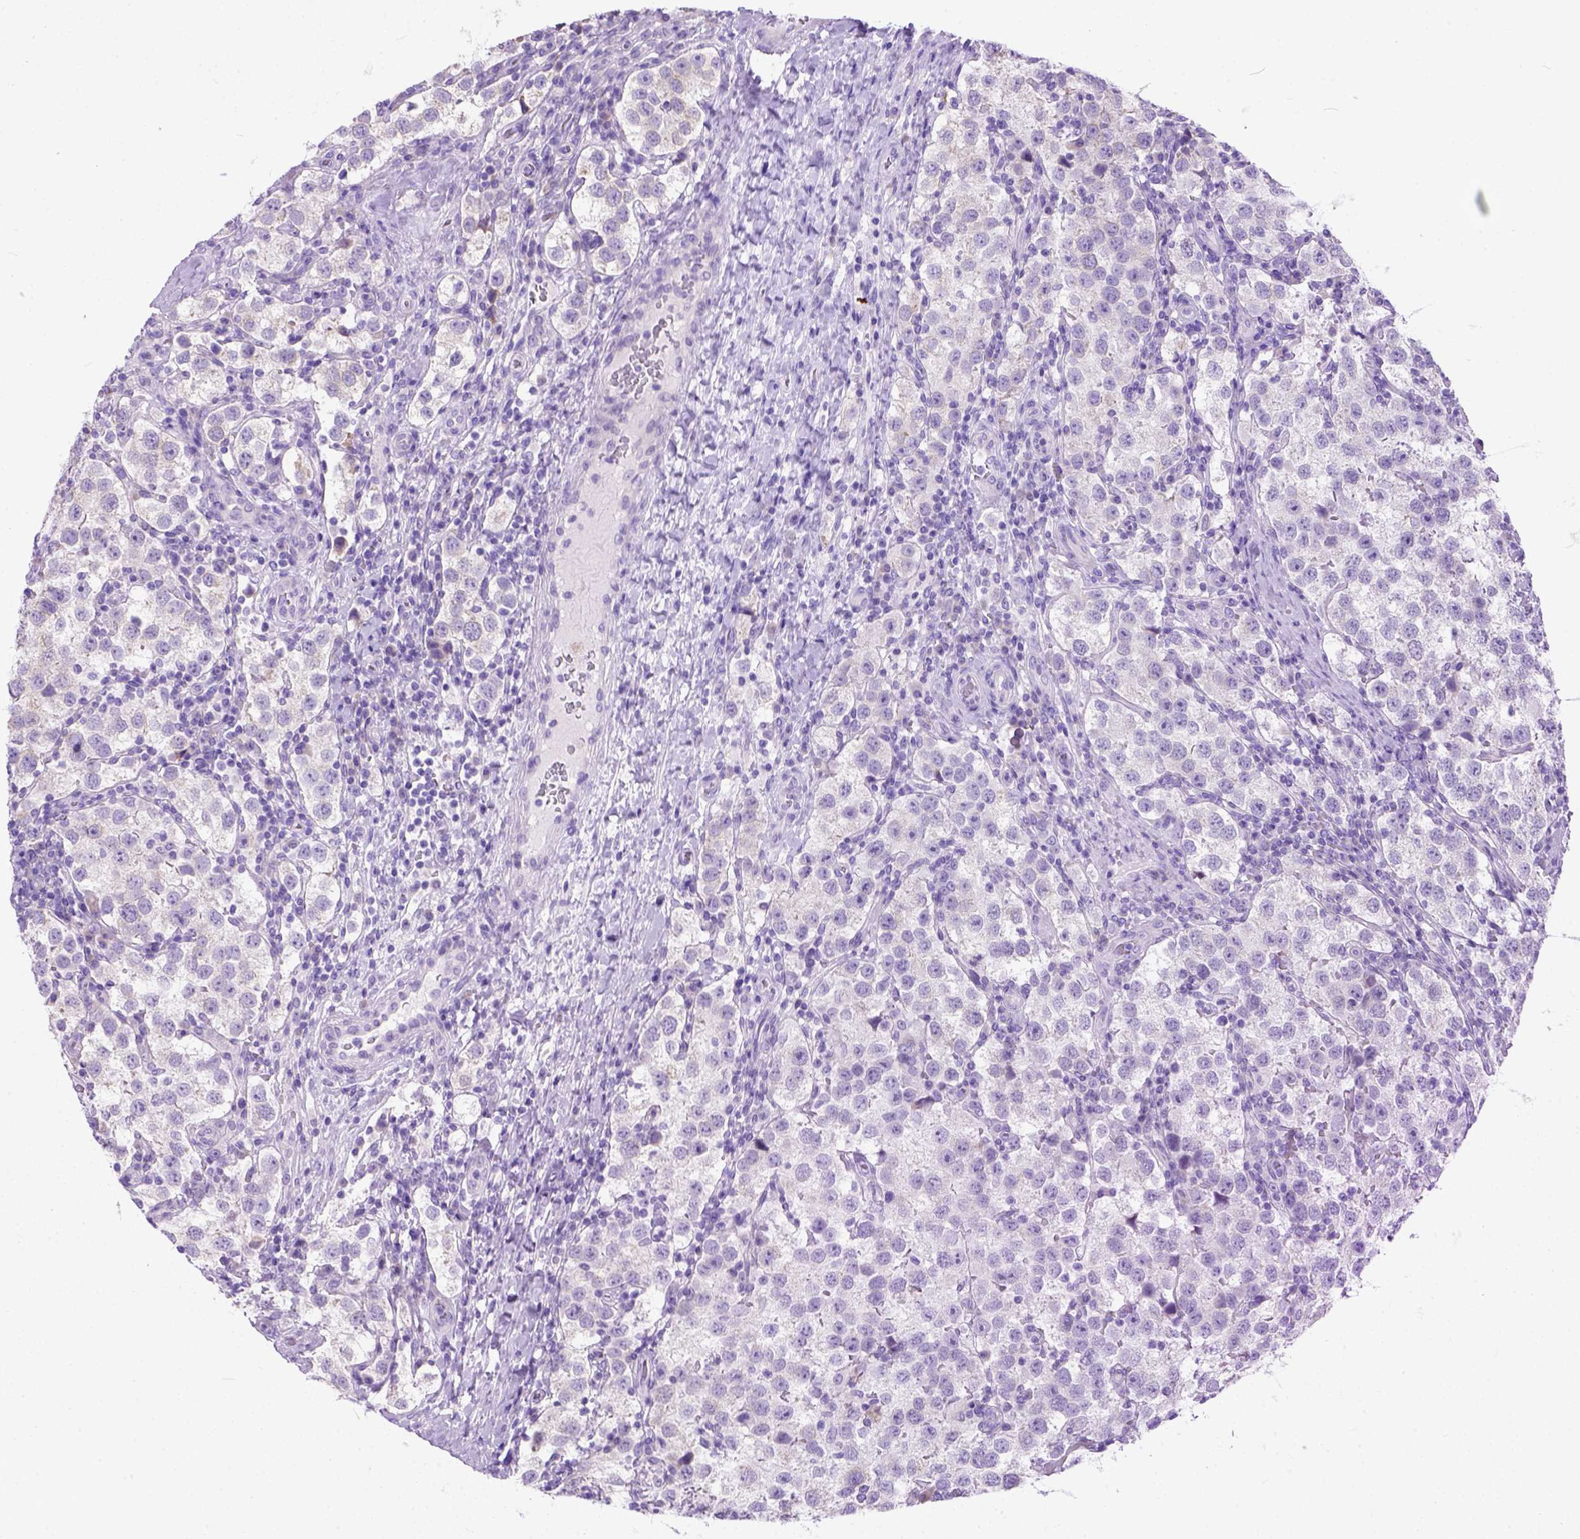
{"staining": {"intensity": "negative", "quantity": "none", "location": "none"}, "tissue": "testis cancer", "cell_type": "Tumor cells", "image_type": "cancer", "snomed": [{"axis": "morphology", "description": "Seminoma, NOS"}, {"axis": "topography", "description": "Testis"}], "caption": "A micrograph of human testis seminoma is negative for staining in tumor cells.", "gene": "ODAD3", "patient": {"sex": "male", "age": 37}}